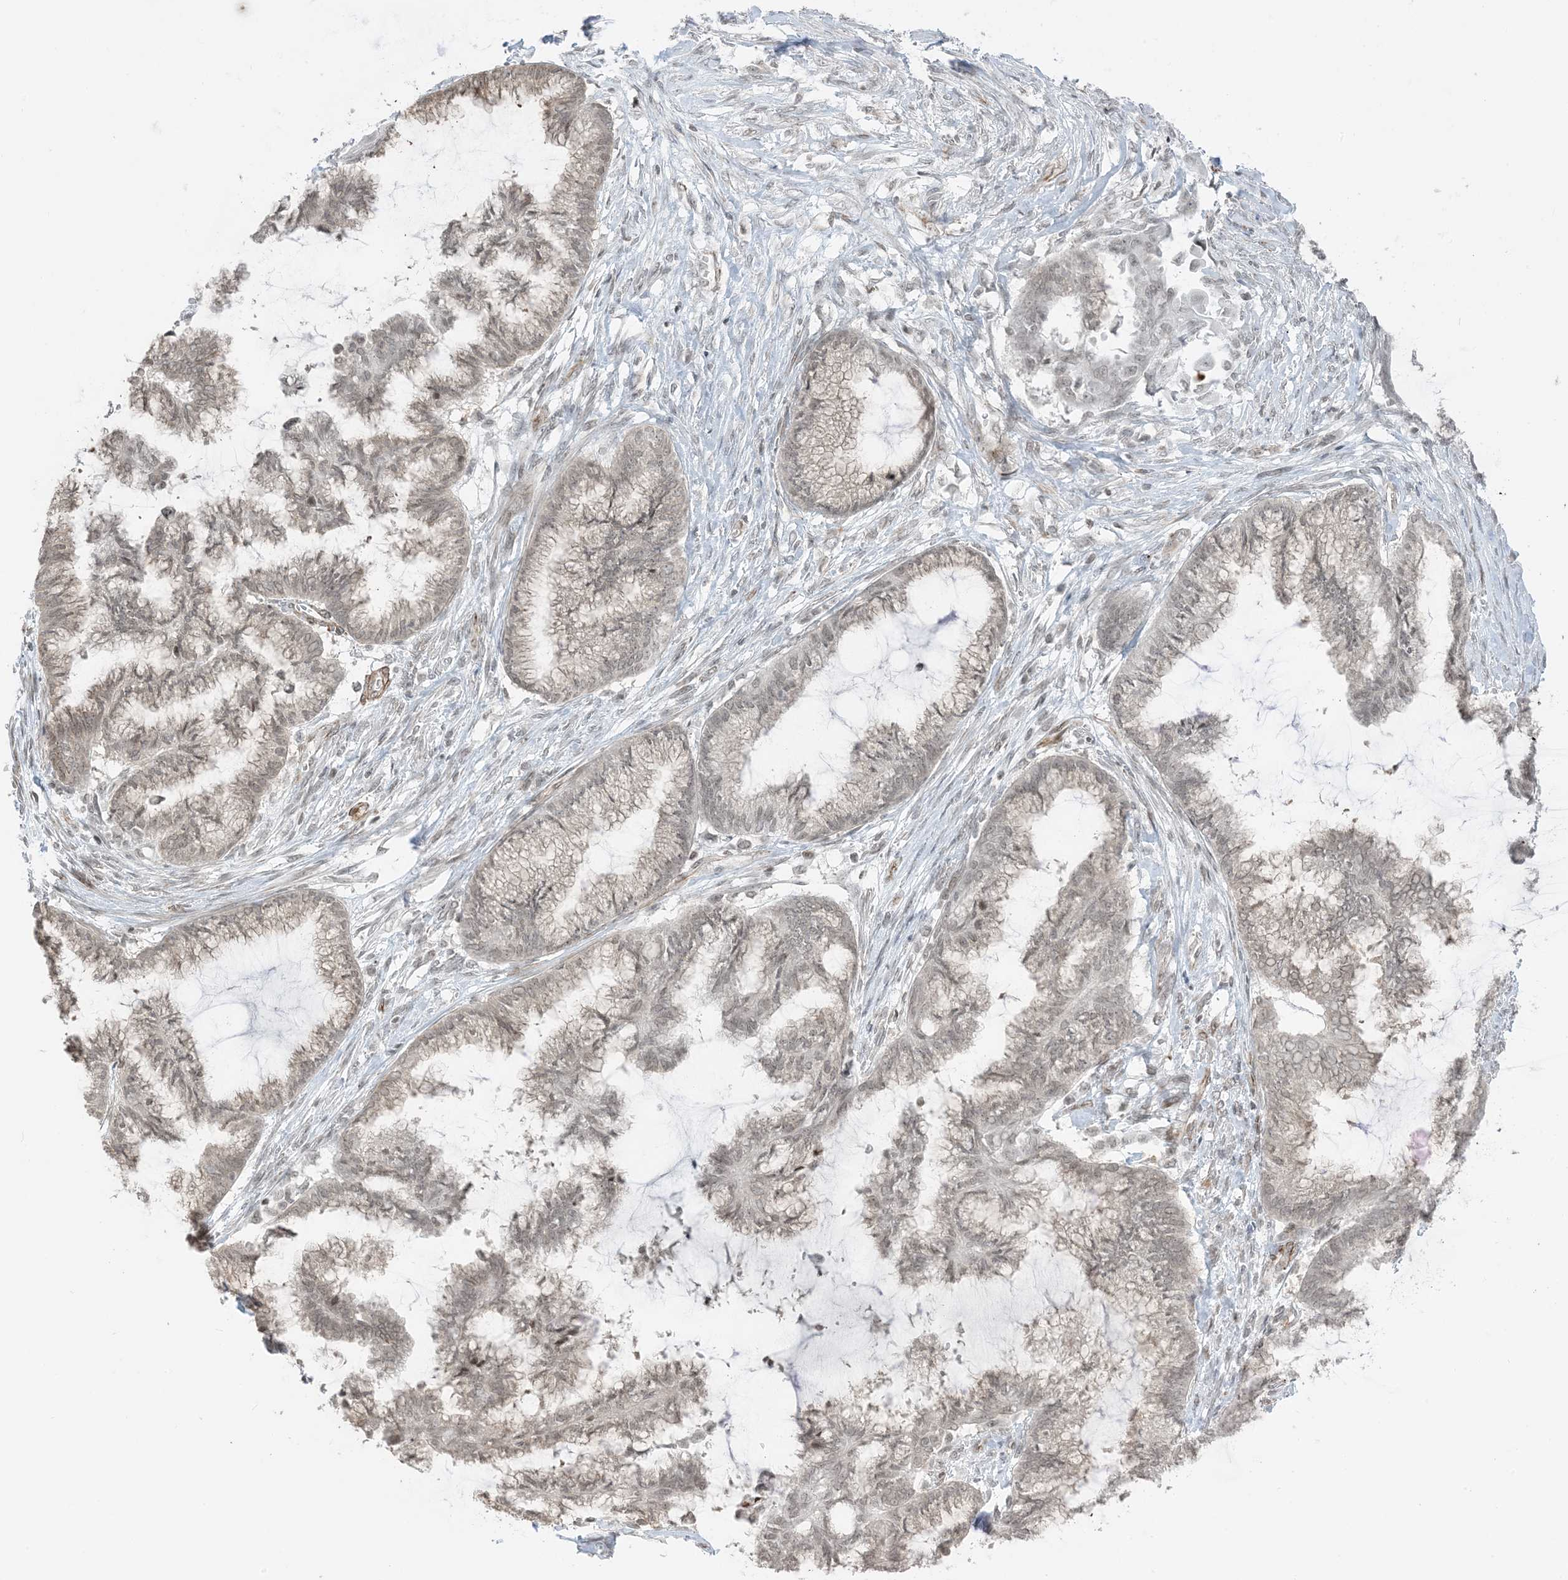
{"staining": {"intensity": "weak", "quantity": ">75%", "location": "nuclear"}, "tissue": "endometrial cancer", "cell_type": "Tumor cells", "image_type": "cancer", "snomed": [{"axis": "morphology", "description": "Adenocarcinoma, NOS"}, {"axis": "topography", "description": "Endometrium"}], "caption": "About >75% of tumor cells in endometrial cancer (adenocarcinoma) reveal weak nuclear protein staining as visualized by brown immunohistochemical staining.", "gene": "METAP1D", "patient": {"sex": "female", "age": 86}}